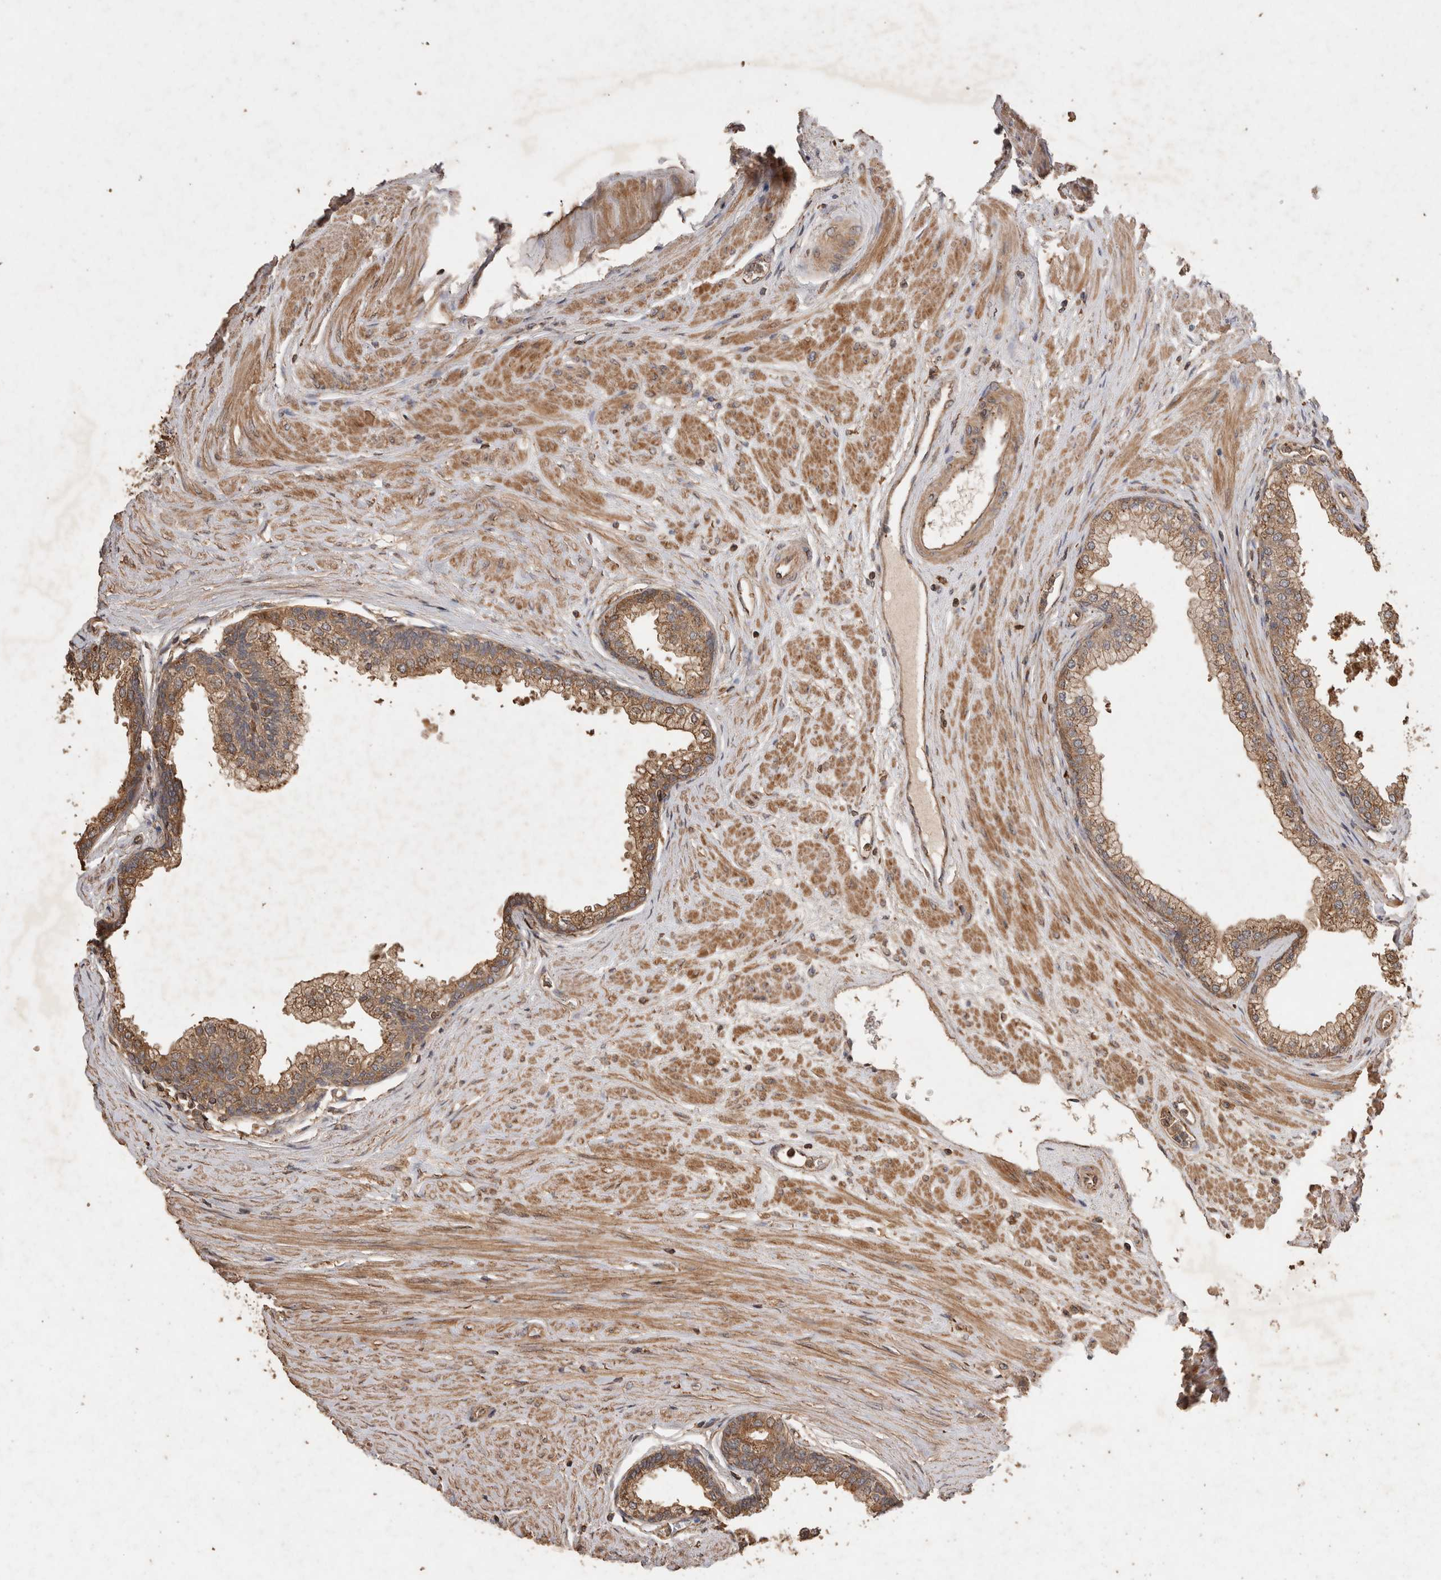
{"staining": {"intensity": "moderate", "quantity": ">75%", "location": "cytoplasmic/membranous"}, "tissue": "prostate", "cell_type": "Glandular cells", "image_type": "normal", "snomed": [{"axis": "morphology", "description": "Normal tissue, NOS"}, {"axis": "morphology", "description": "Urothelial carcinoma, Low grade"}, {"axis": "topography", "description": "Urinary bladder"}, {"axis": "topography", "description": "Prostate"}], "caption": "DAB (3,3'-diaminobenzidine) immunohistochemical staining of unremarkable human prostate exhibits moderate cytoplasmic/membranous protein expression in approximately >75% of glandular cells. (IHC, brightfield microscopy, high magnification).", "gene": "SNX31", "patient": {"sex": "male", "age": 60}}